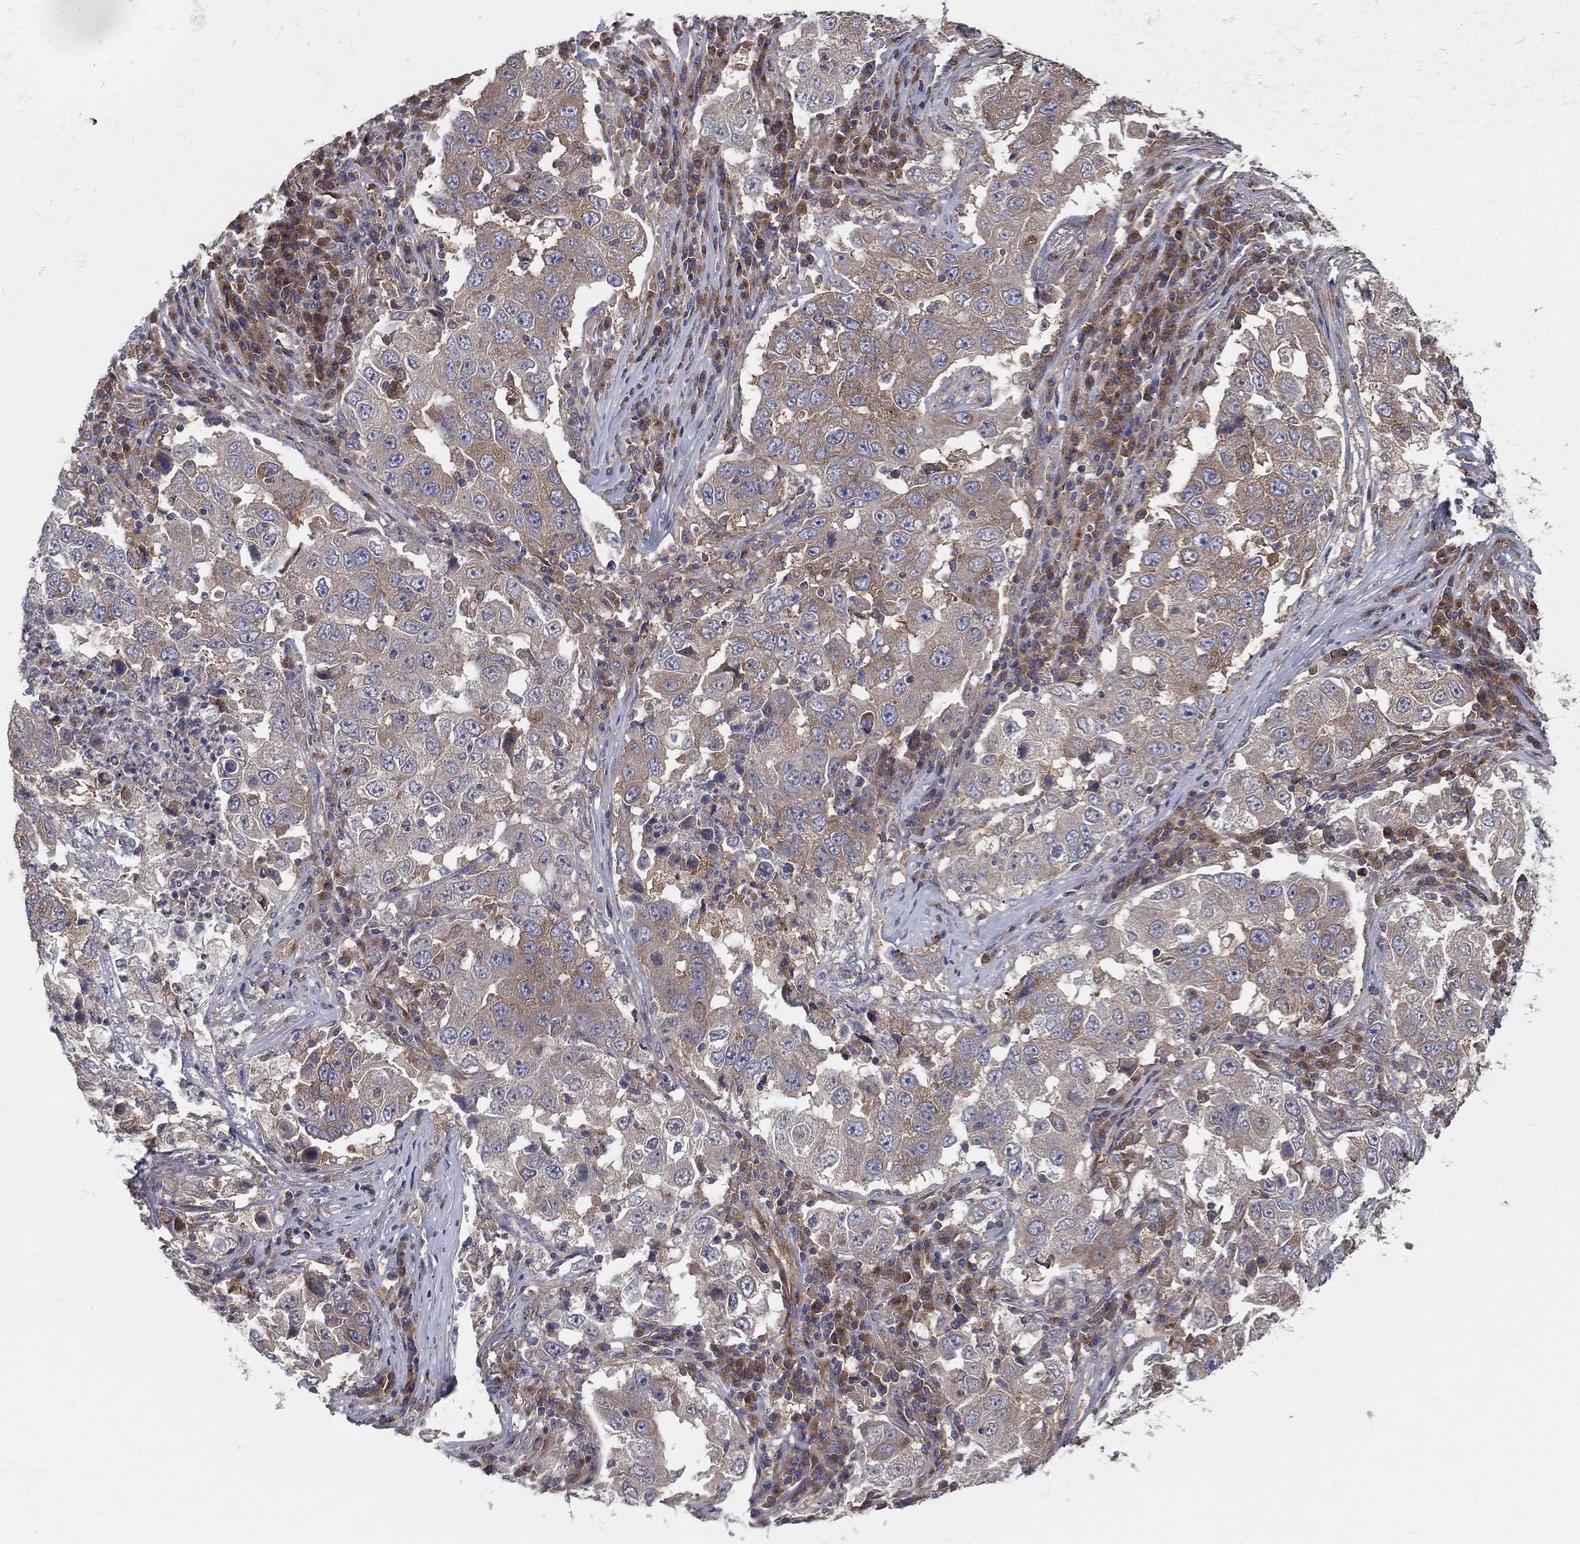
{"staining": {"intensity": "moderate", "quantity": "25%-75%", "location": "cytoplasmic/membranous"}, "tissue": "lung cancer", "cell_type": "Tumor cells", "image_type": "cancer", "snomed": [{"axis": "morphology", "description": "Adenocarcinoma, NOS"}, {"axis": "topography", "description": "Lung"}], "caption": "An image of human lung adenocarcinoma stained for a protein shows moderate cytoplasmic/membranous brown staining in tumor cells.", "gene": "EIF2B5", "patient": {"sex": "male", "age": 73}}